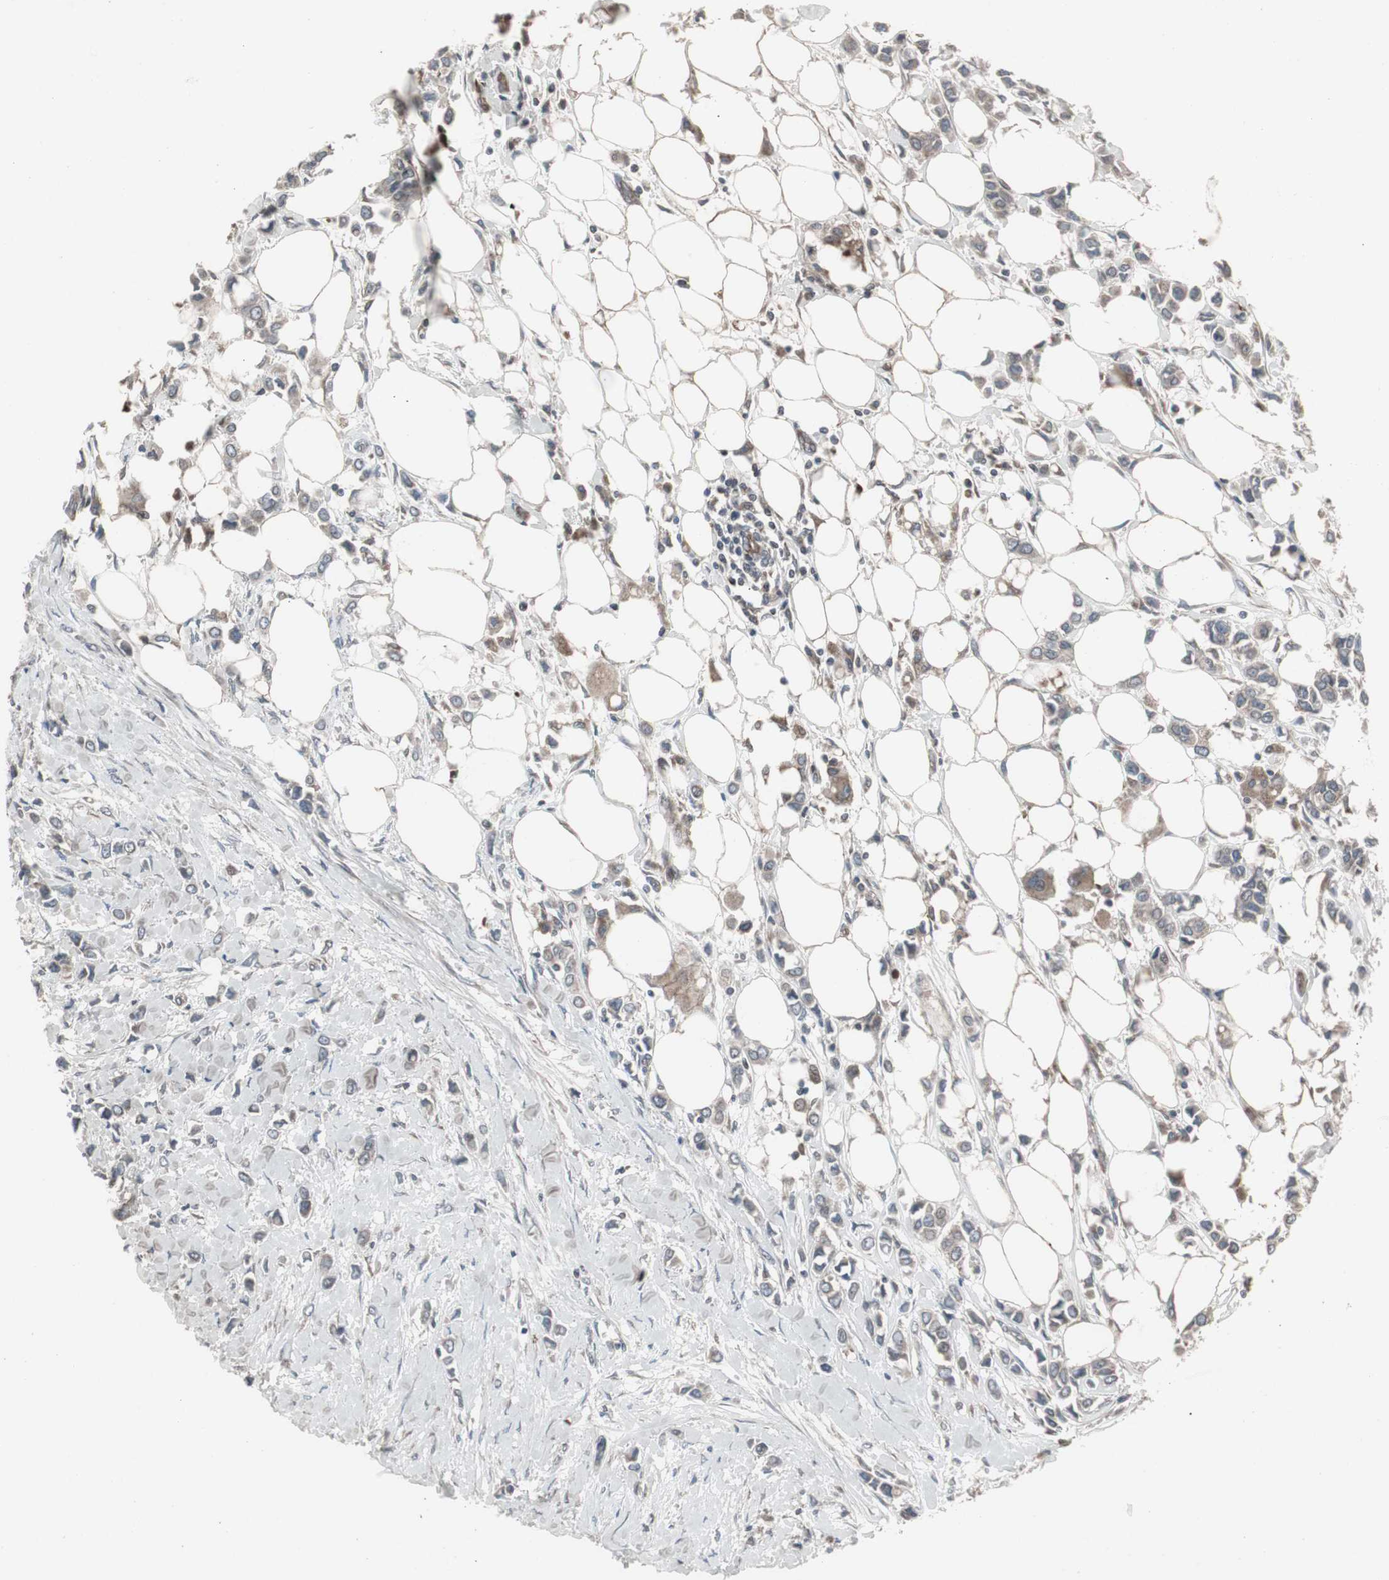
{"staining": {"intensity": "weak", "quantity": "25%-75%", "location": "cytoplasmic/membranous"}, "tissue": "breast cancer", "cell_type": "Tumor cells", "image_type": "cancer", "snomed": [{"axis": "morphology", "description": "Lobular carcinoma"}, {"axis": "topography", "description": "Breast"}], "caption": "Protein analysis of breast cancer (lobular carcinoma) tissue demonstrates weak cytoplasmic/membranous staining in approximately 25%-75% of tumor cells. The protein of interest is stained brown, and the nuclei are stained in blue (DAB (3,3'-diaminobenzidine) IHC with brightfield microscopy, high magnification).", "gene": "SSTR2", "patient": {"sex": "female", "age": 51}}